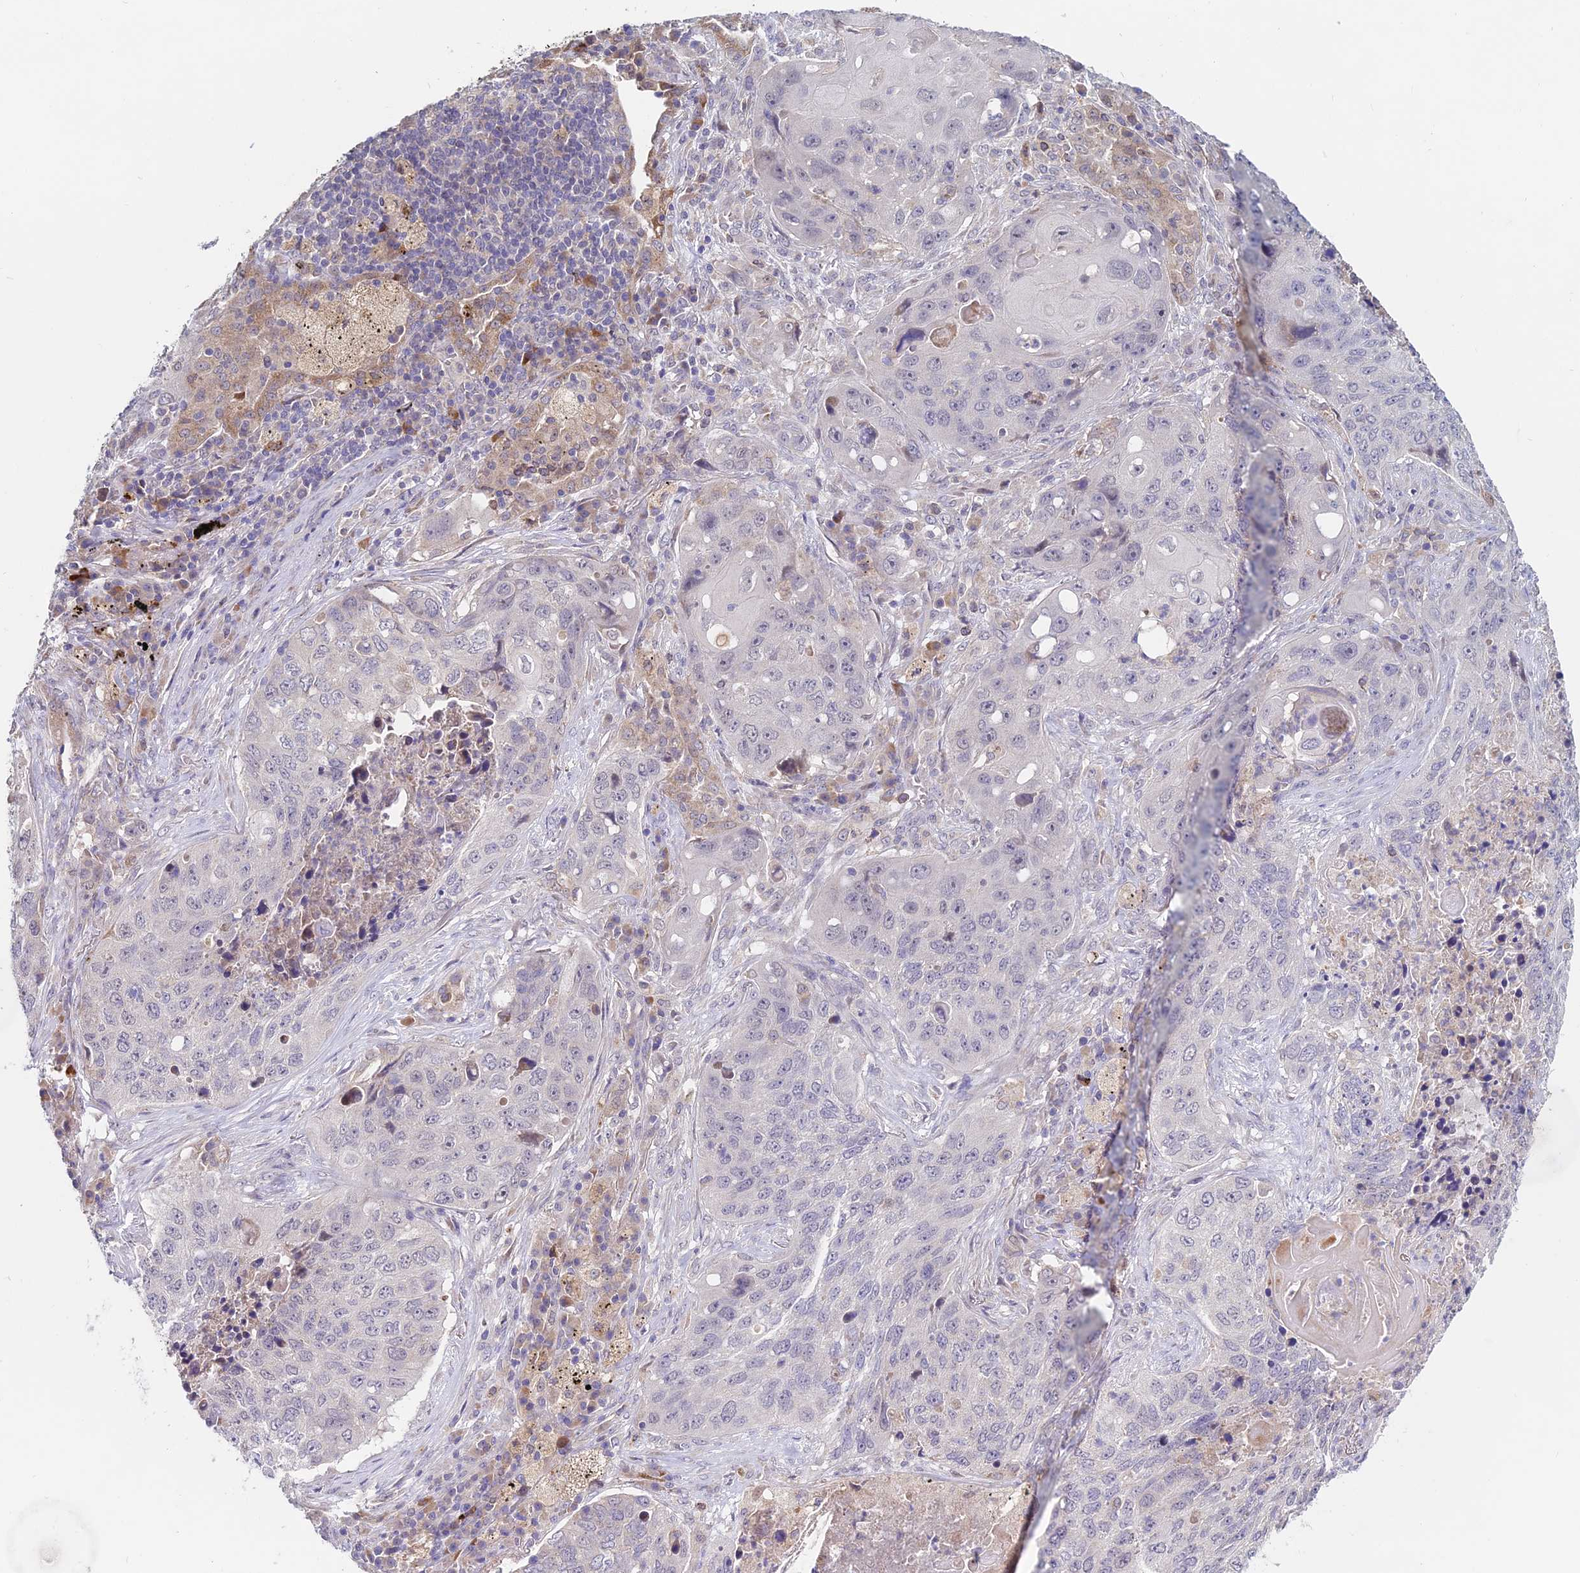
{"staining": {"intensity": "negative", "quantity": "none", "location": "none"}, "tissue": "lung cancer", "cell_type": "Tumor cells", "image_type": "cancer", "snomed": [{"axis": "morphology", "description": "Squamous cell carcinoma, NOS"}, {"axis": "topography", "description": "Lung"}], "caption": "An image of human lung squamous cell carcinoma is negative for staining in tumor cells. The staining was performed using DAB (3,3'-diaminobenzidine) to visualize the protein expression in brown, while the nuclei were stained in blue with hematoxylin (Magnification: 20x).", "gene": "WDR43", "patient": {"sex": "female", "age": 63}}